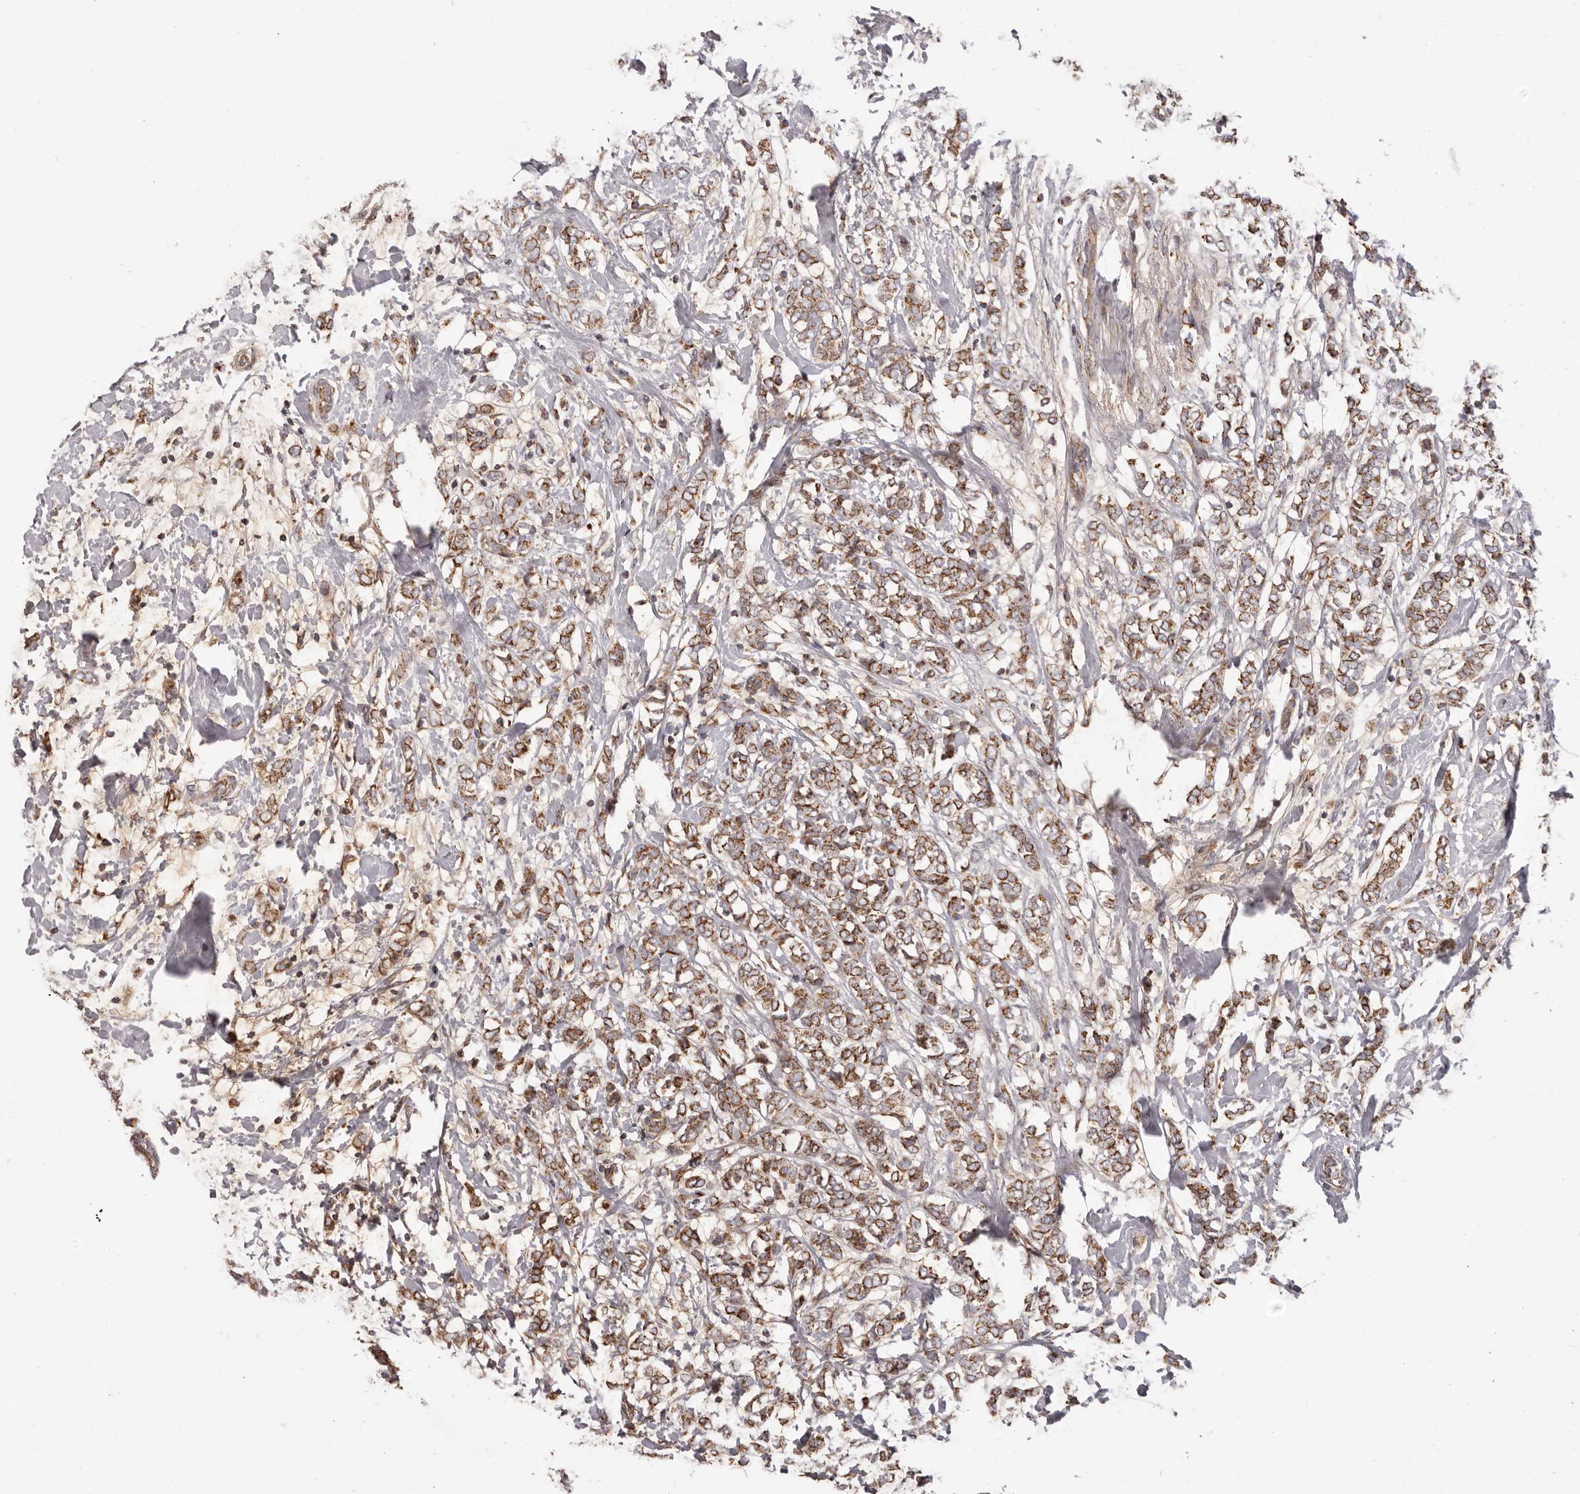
{"staining": {"intensity": "moderate", "quantity": ">75%", "location": "cytoplasmic/membranous"}, "tissue": "breast cancer", "cell_type": "Tumor cells", "image_type": "cancer", "snomed": [{"axis": "morphology", "description": "Normal tissue, NOS"}, {"axis": "morphology", "description": "Lobular carcinoma"}, {"axis": "topography", "description": "Breast"}], "caption": "This image exhibits lobular carcinoma (breast) stained with immunohistochemistry to label a protein in brown. The cytoplasmic/membranous of tumor cells show moderate positivity for the protein. Nuclei are counter-stained blue.", "gene": "CHRM2", "patient": {"sex": "female", "age": 47}}